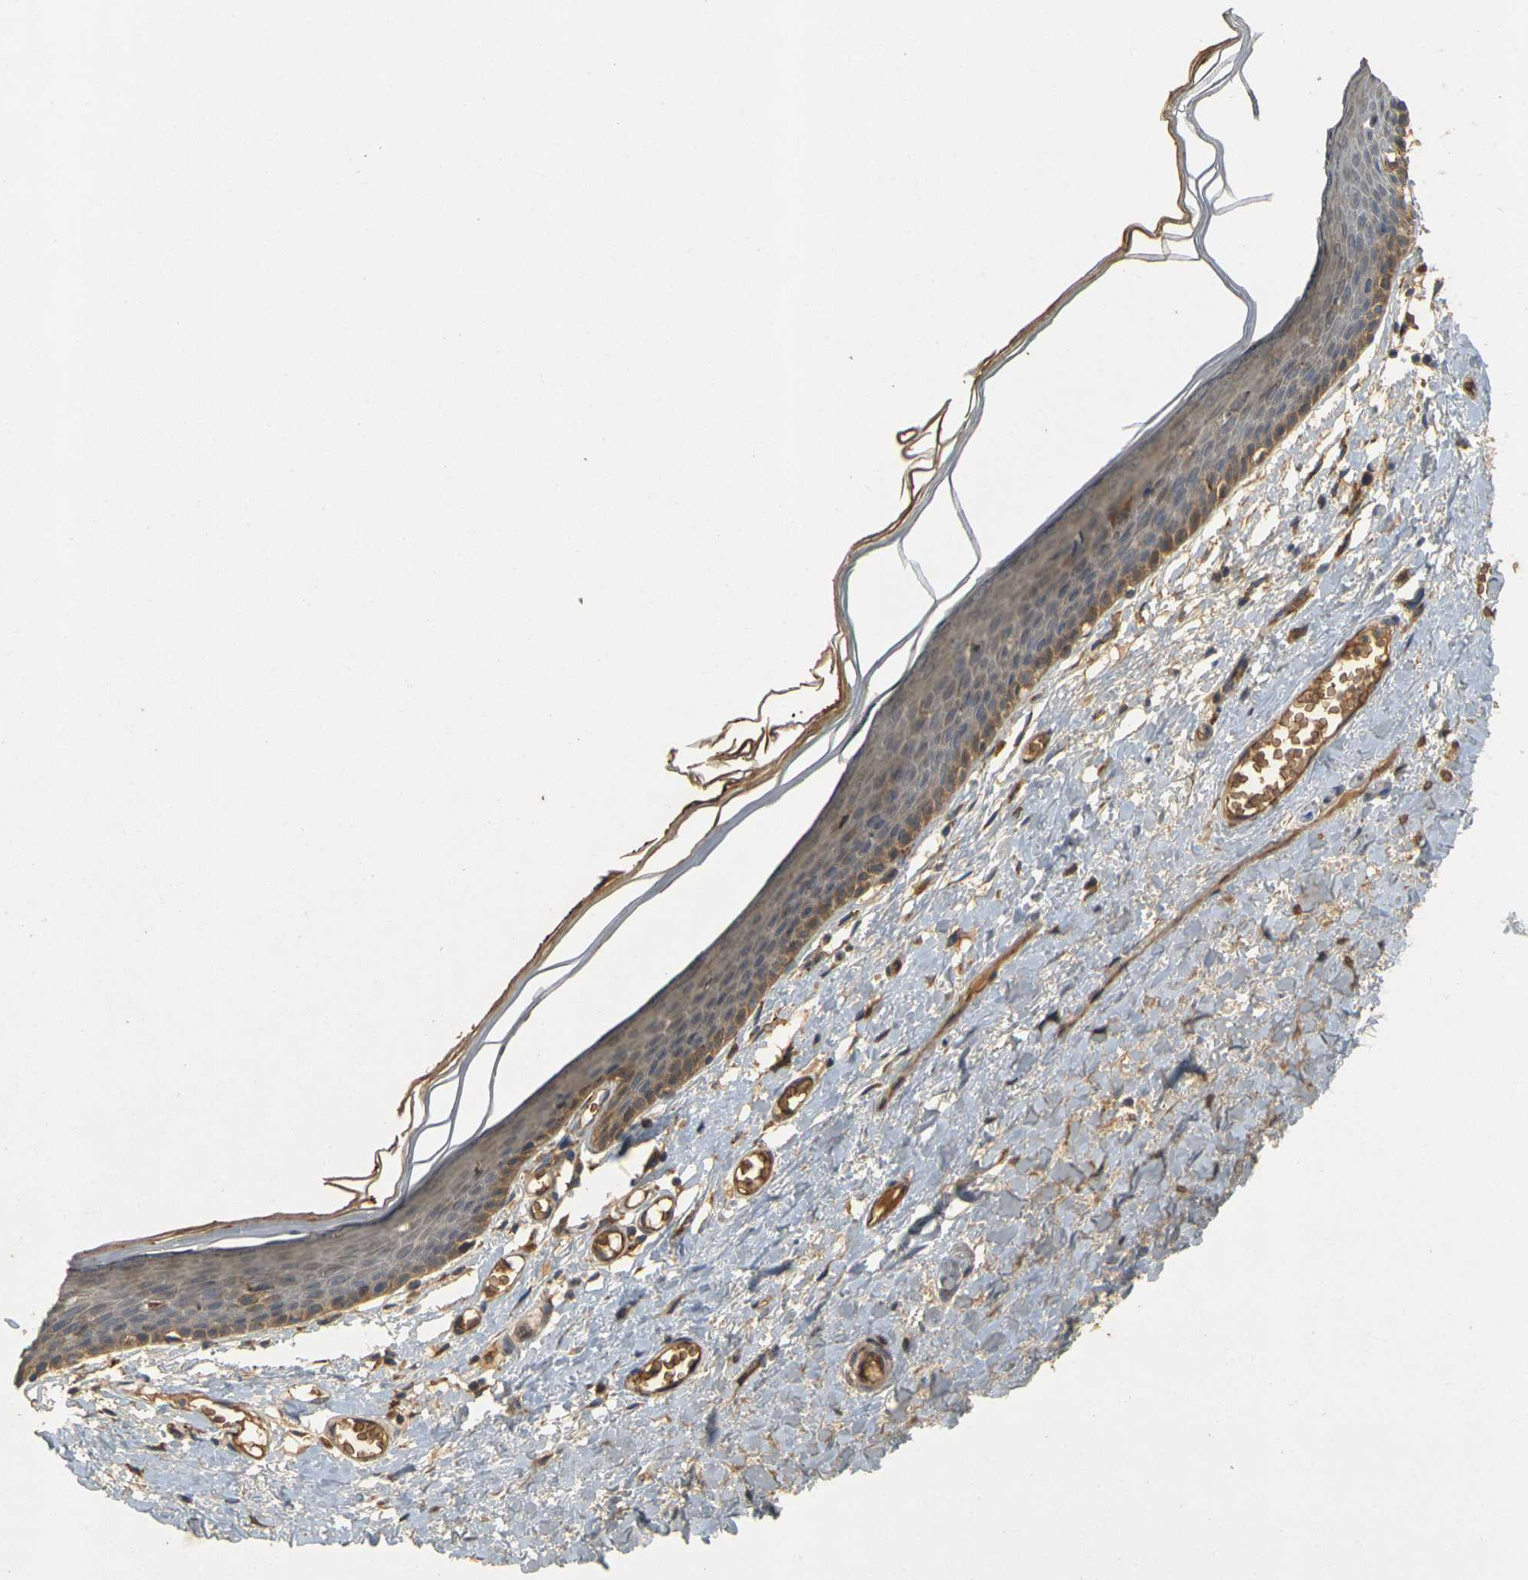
{"staining": {"intensity": "moderate", "quantity": ">75%", "location": "cytoplasmic/membranous"}, "tissue": "skin", "cell_type": "Epidermal cells", "image_type": "normal", "snomed": [{"axis": "morphology", "description": "Normal tissue, NOS"}, {"axis": "topography", "description": "Vulva"}], "caption": "Brown immunohistochemical staining in normal human skin reveals moderate cytoplasmic/membranous expression in approximately >75% of epidermal cells. (IHC, brightfield microscopy, high magnification).", "gene": "MEGF9", "patient": {"sex": "female", "age": 54}}